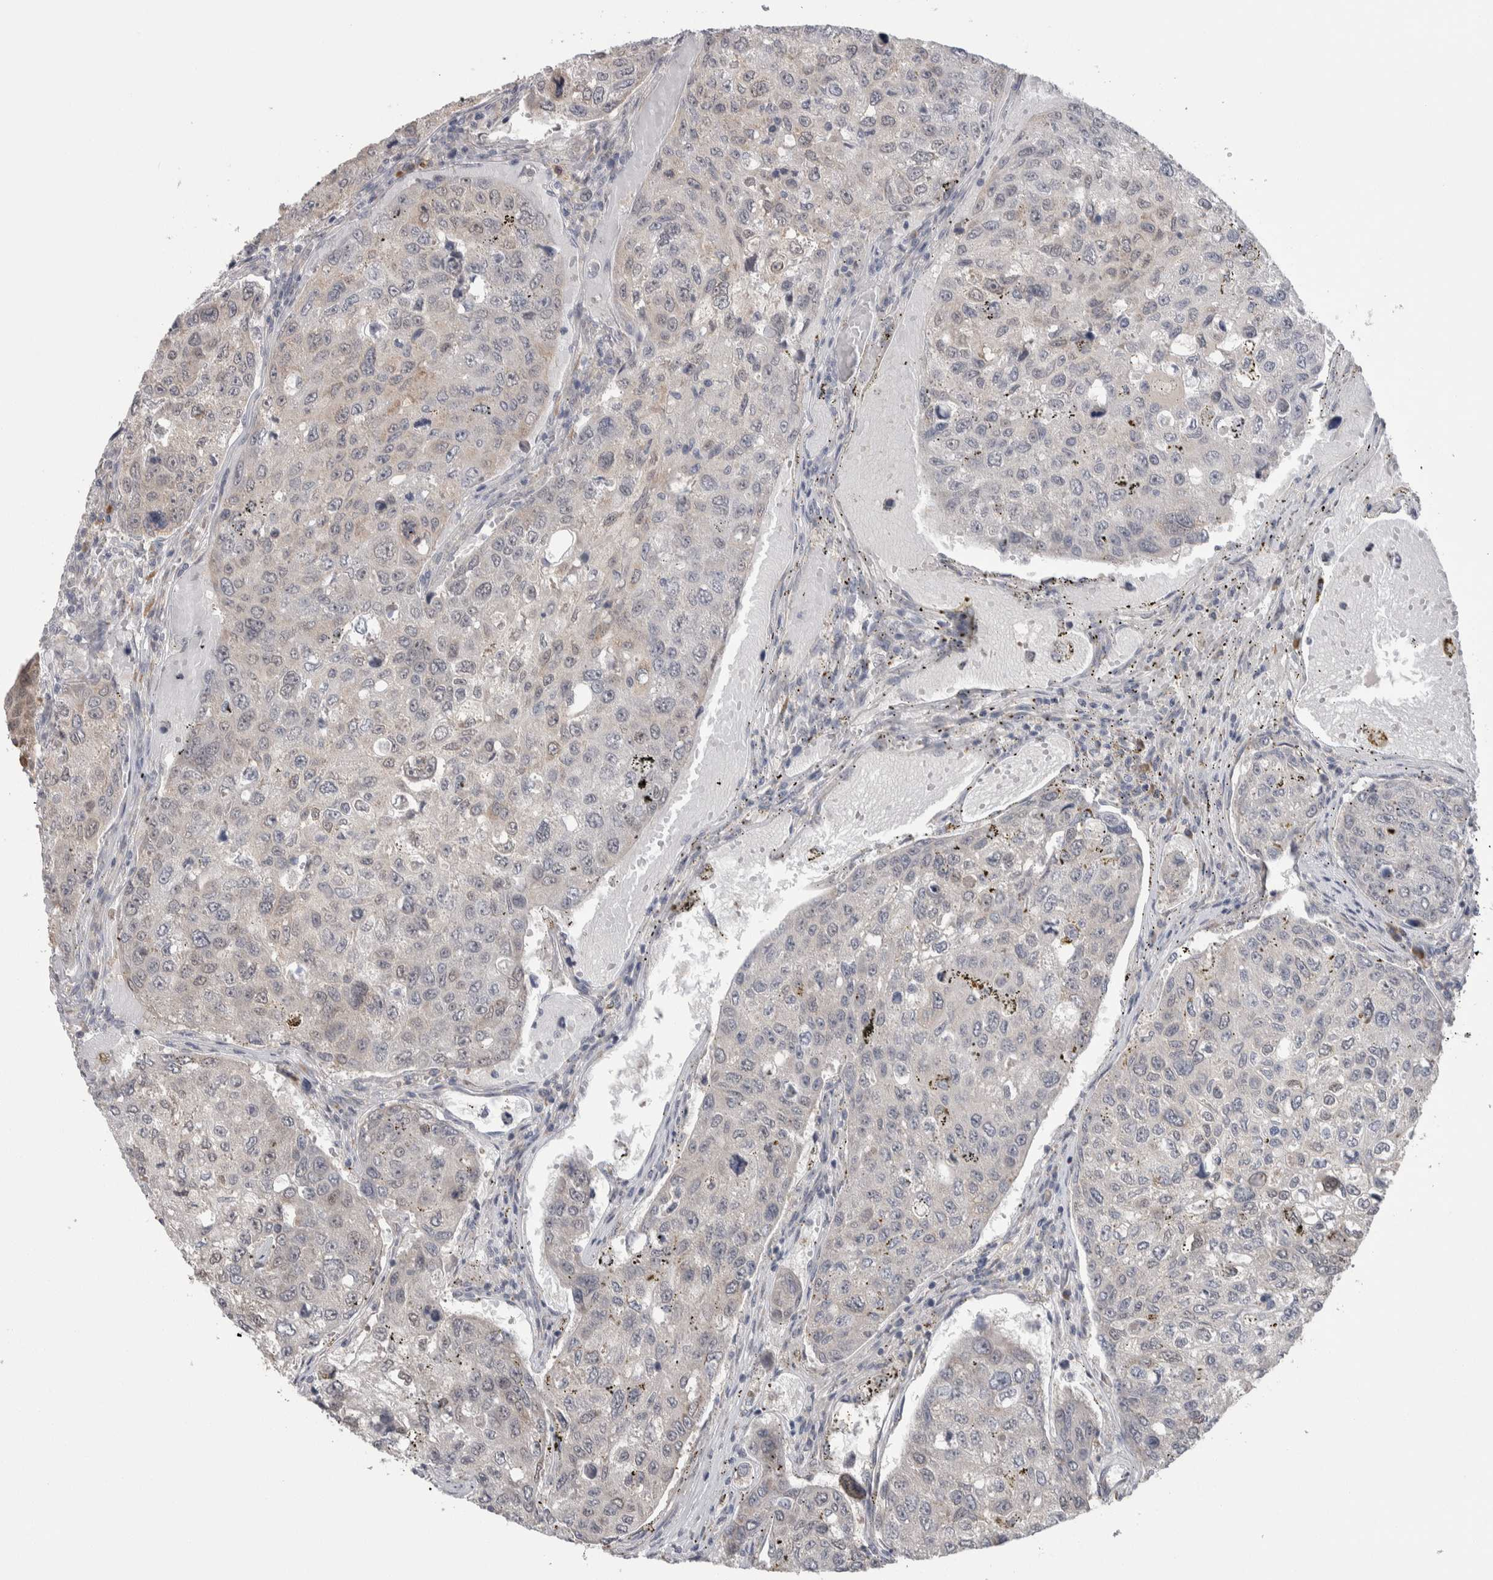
{"staining": {"intensity": "negative", "quantity": "none", "location": "none"}, "tissue": "urothelial cancer", "cell_type": "Tumor cells", "image_type": "cancer", "snomed": [{"axis": "morphology", "description": "Urothelial carcinoma, High grade"}, {"axis": "topography", "description": "Lymph node"}, {"axis": "topography", "description": "Urinary bladder"}], "caption": "Human high-grade urothelial carcinoma stained for a protein using immunohistochemistry reveals no staining in tumor cells.", "gene": "CUL2", "patient": {"sex": "male", "age": 51}}